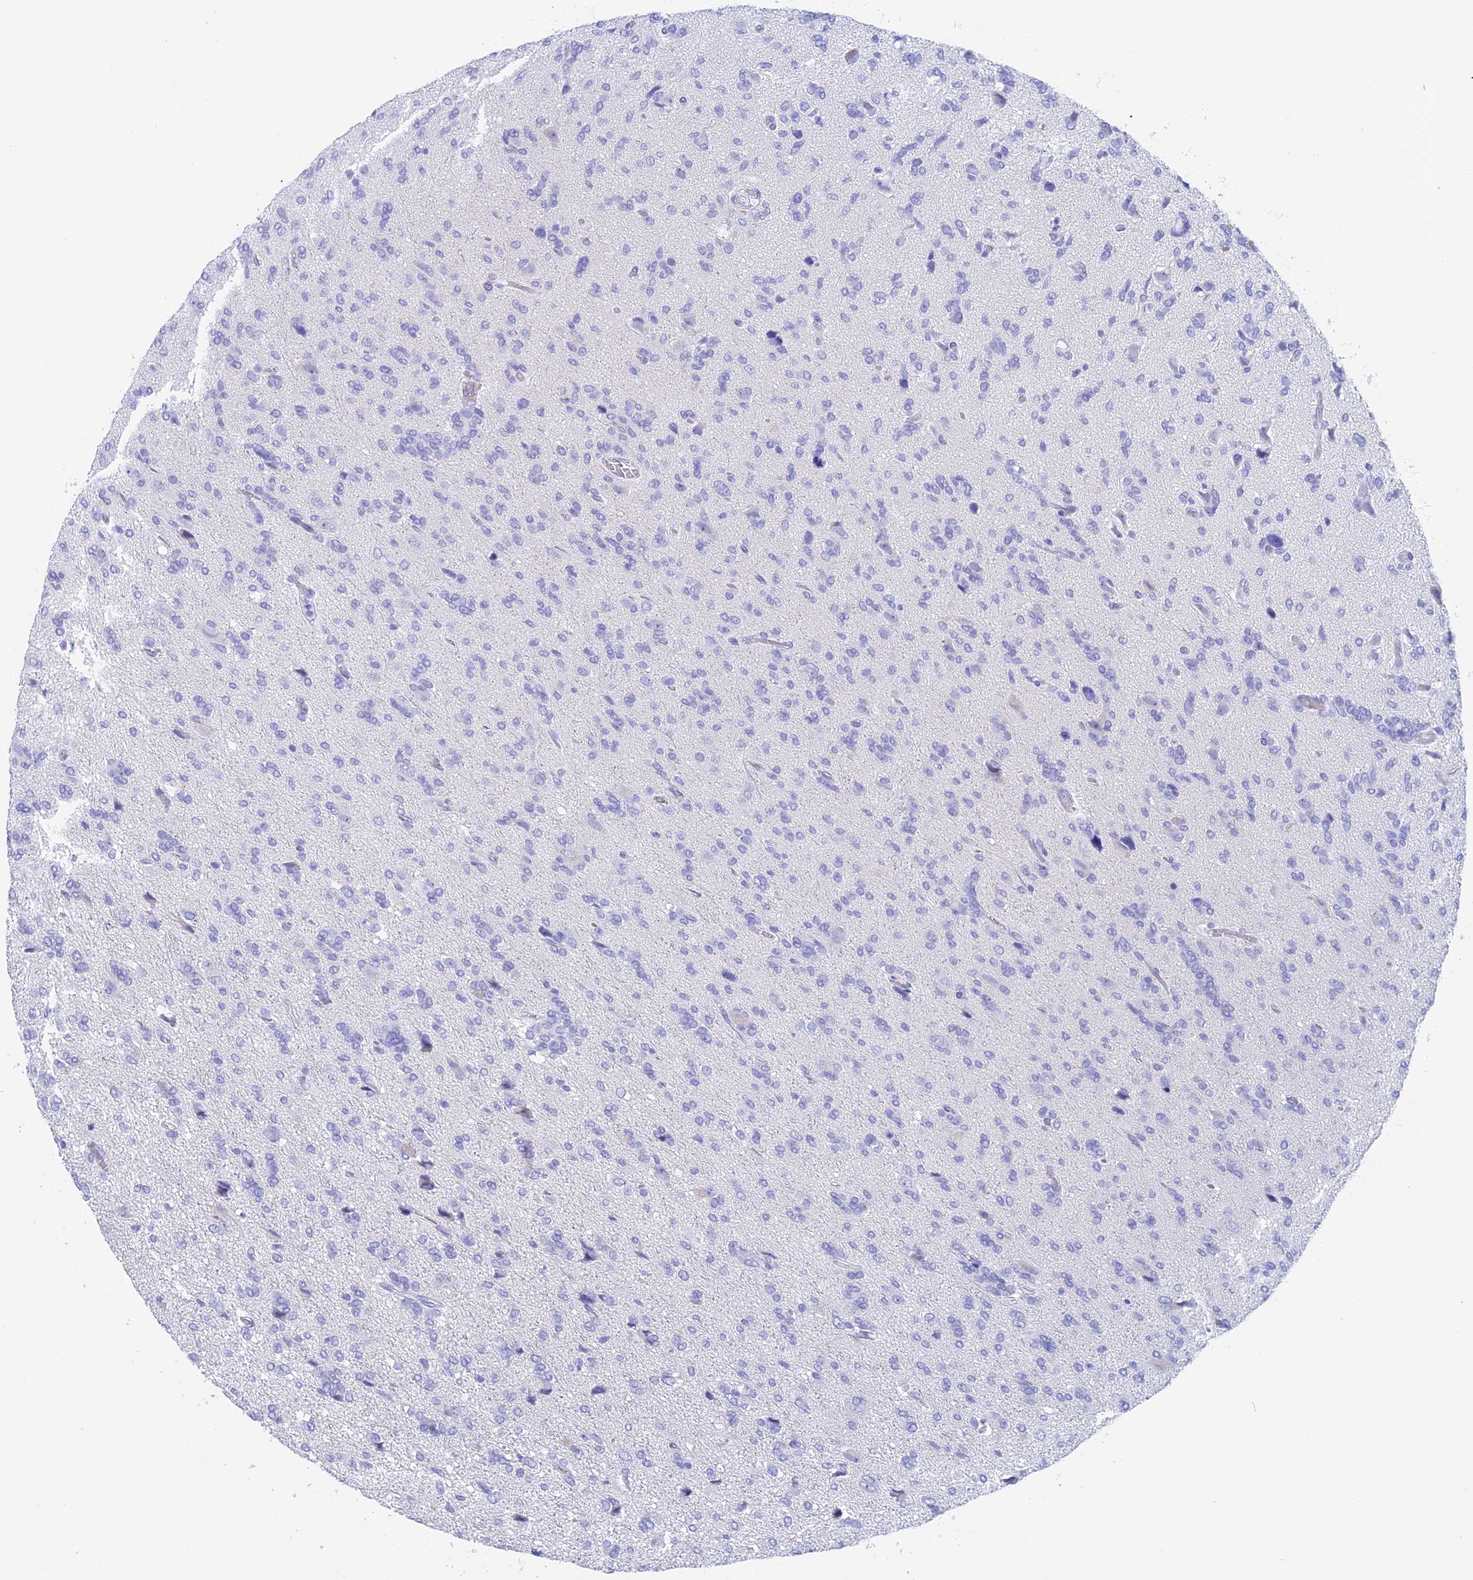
{"staining": {"intensity": "negative", "quantity": "none", "location": "none"}, "tissue": "glioma", "cell_type": "Tumor cells", "image_type": "cancer", "snomed": [{"axis": "morphology", "description": "Glioma, malignant, High grade"}, {"axis": "topography", "description": "Brain"}], "caption": "Immunohistochemistry image of neoplastic tissue: glioma stained with DAB (3,3'-diaminobenzidine) shows no significant protein positivity in tumor cells.", "gene": "STUB1", "patient": {"sex": "female", "age": 59}}